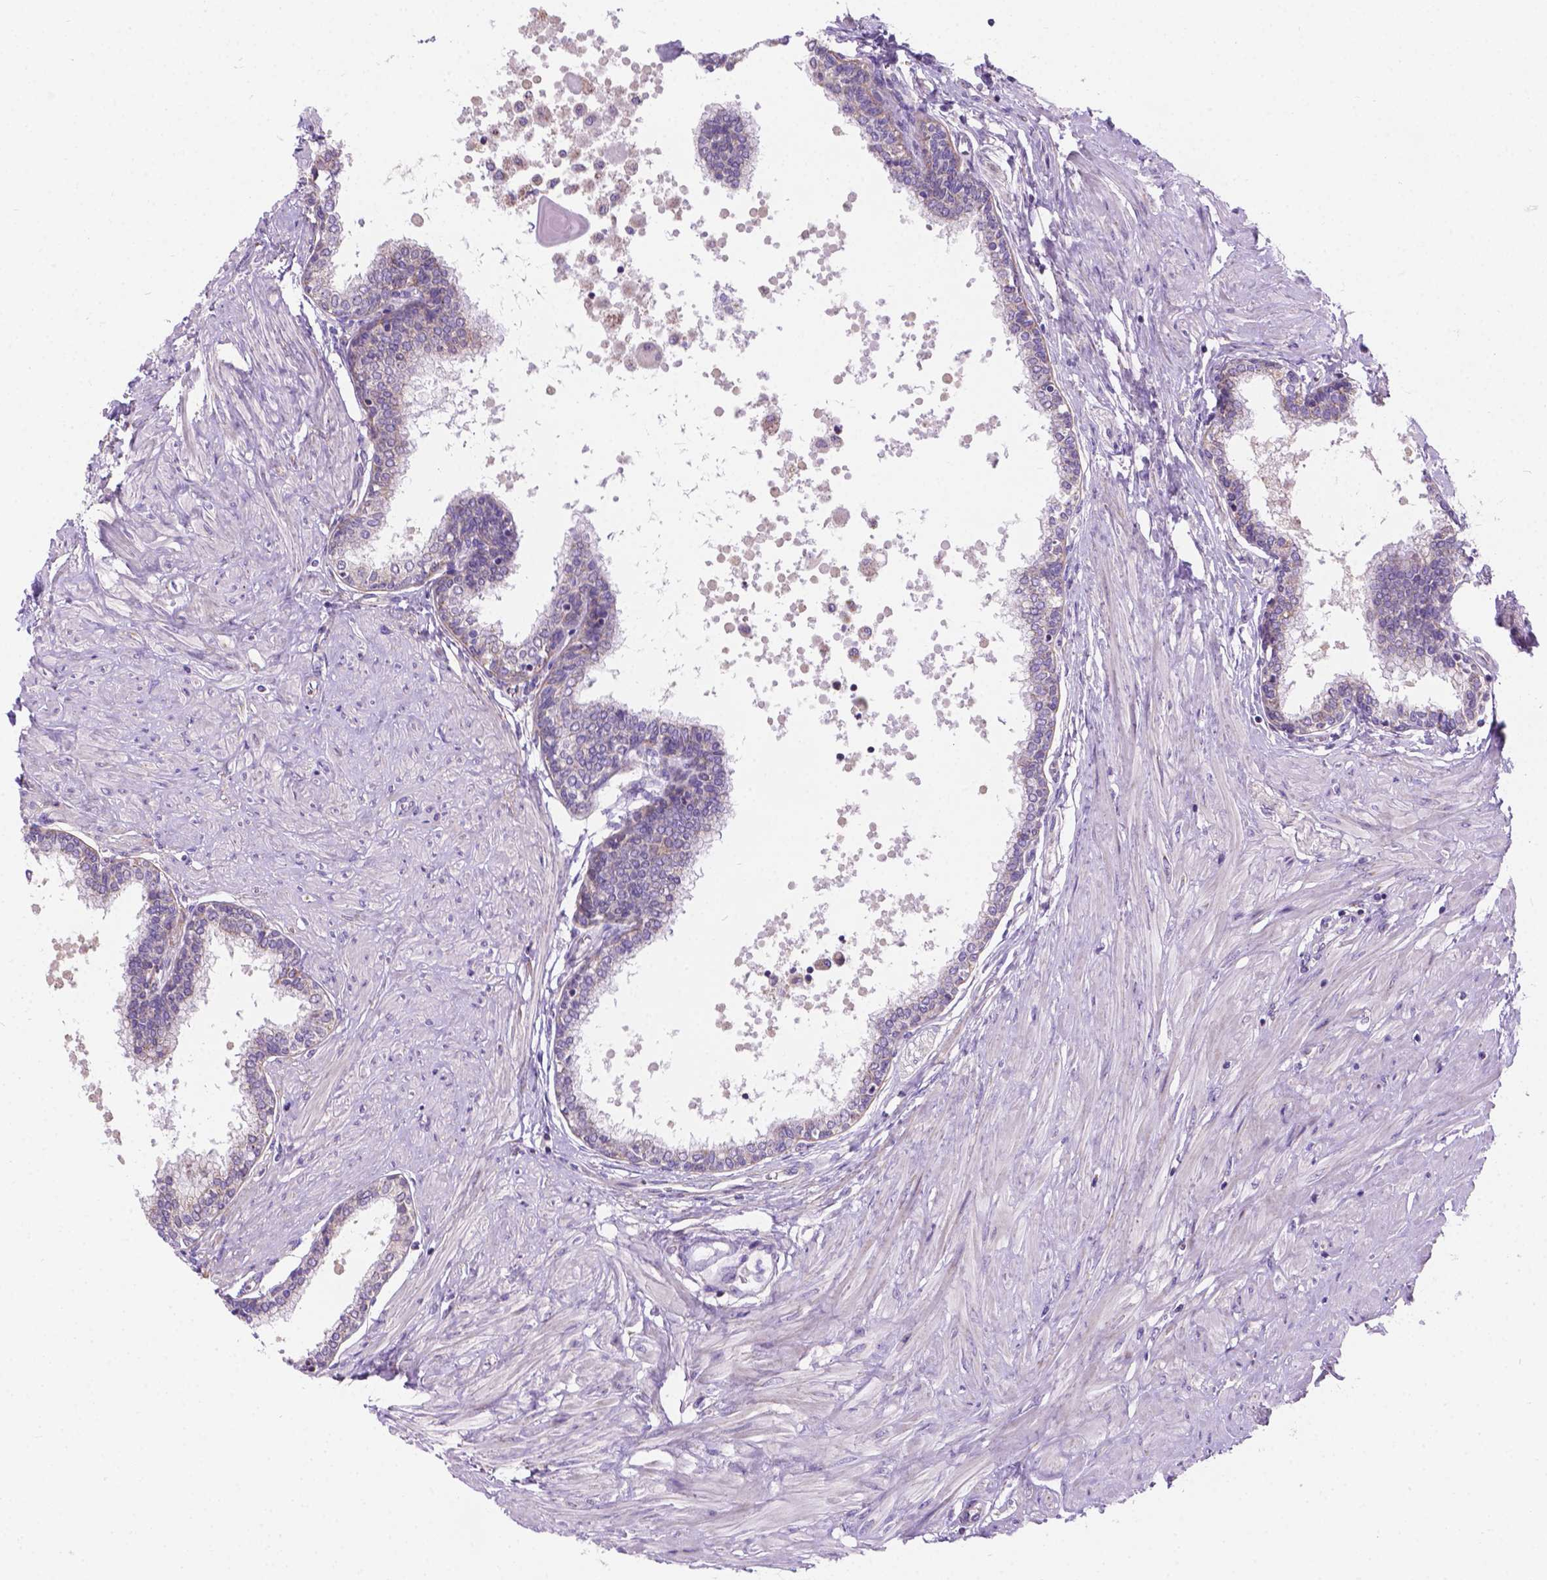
{"staining": {"intensity": "negative", "quantity": "none", "location": "none"}, "tissue": "prostate", "cell_type": "Glandular cells", "image_type": "normal", "snomed": [{"axis": "morphology", "description": "Normal tissue, NOS"}, {"axis": "topography", "description": "Prostate"}], "caption": "A micrograph of prostate stained for a protein demonstrates no brown staining in glandular cells. The staining was performed using DAB to visualize the protein expression in brown, while the nuclei were stained in blue with hematoxylin (Magnification: 20x).", "gene": "CSPG5", "patient": {"sex": "male", "age": 55}}